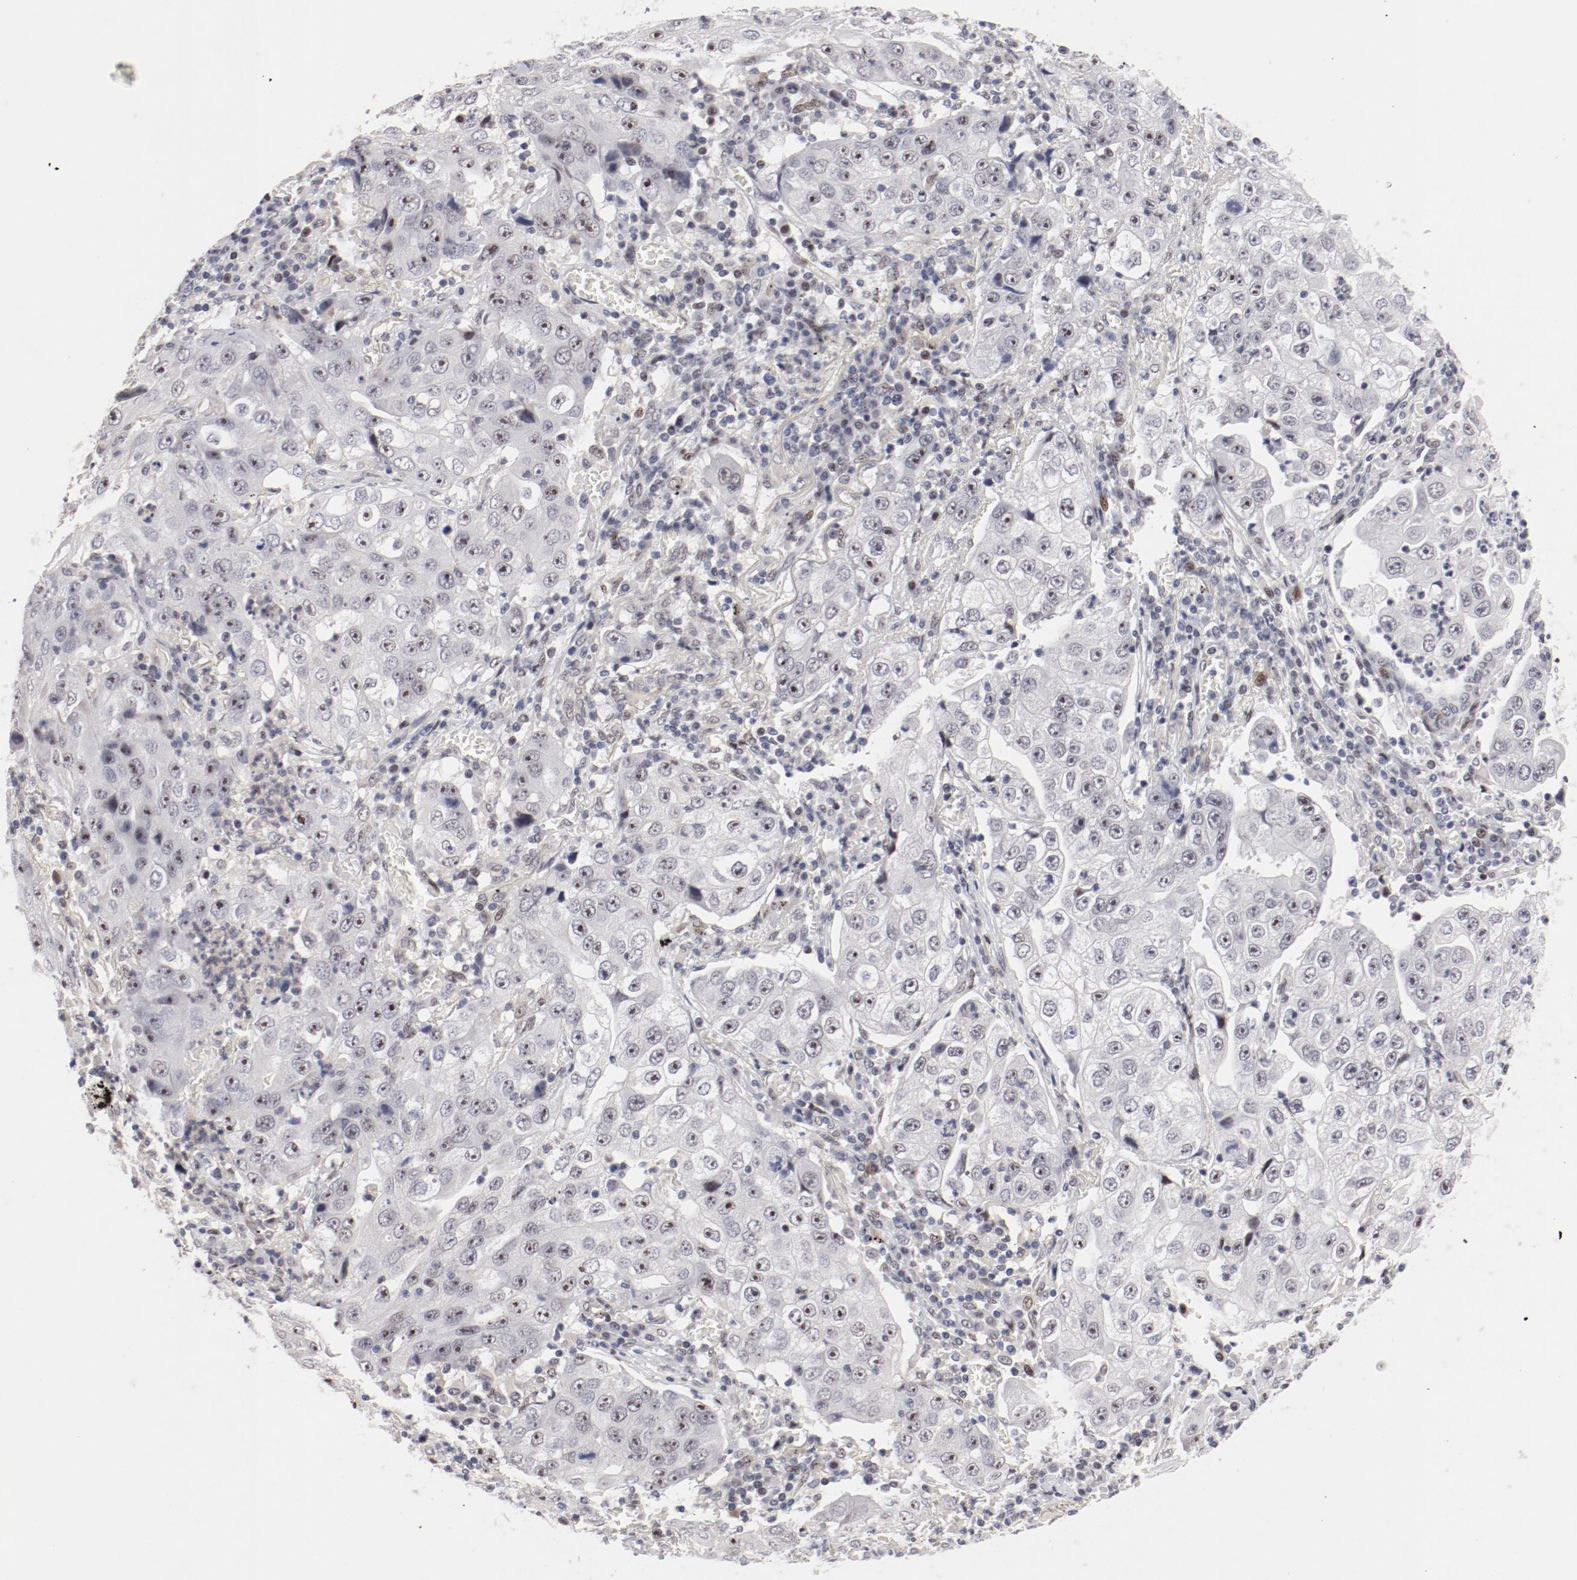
{"staining": {"intensity": "negative", "quantity": "none", "location": "none"}, "tissue": "lung cancer", "cell_type": "Tumor cells", "image_type": "cancer", "snomed": [{"axis": "morphology", "description": "Squamous cell carcinoma, NOS"}, {"axis": "topography", "description": "Lung"}], "caption": "Immunohistochemical staining of human lung cancer exhibits no significant expression in tumor cells.", "gene": "FSCB", "patient": {"sex": "male", "age": 64}}